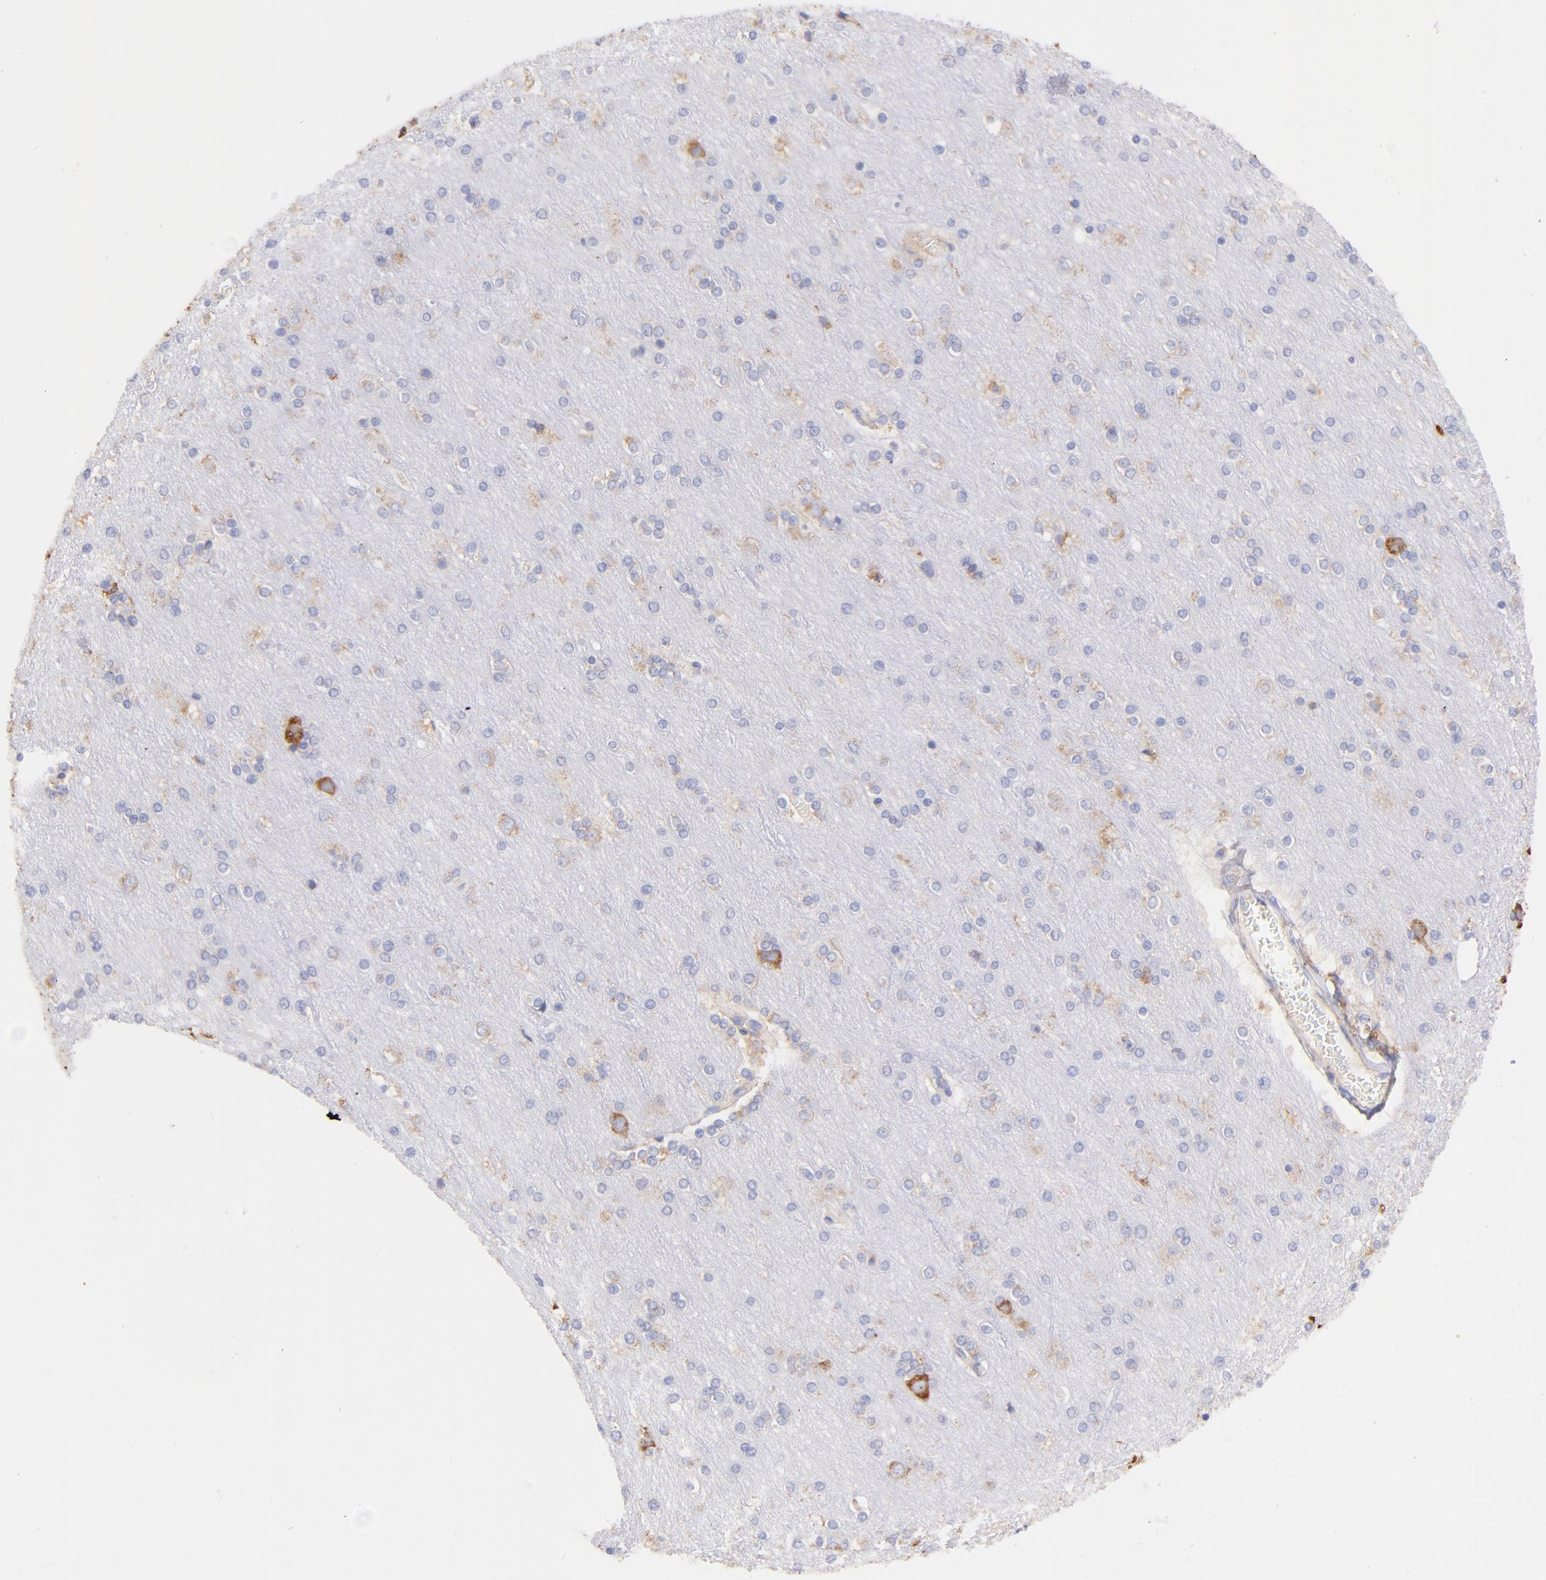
{"staining": {"intensity": "weak", "quantity": ">75%", "location": "cytoplasmic/membranous"}, "tissue": "cerebral cortex", "cell_type": "Endothelial cells", "image_type": "normal", "snomed": [{"axis": "morphology", "description": "Normal tissue, NOS"}, {"axis": "topography", "description": "Cerebral cortex"}], "caption": "Protein expression analysis of unremarkable cerebral cortex shows weak cytoplasmic/membranous positivity in approximately >75% of endothelial cells.", "gene": "RPL30", "patient": {"sex": "female", "age": 54}}